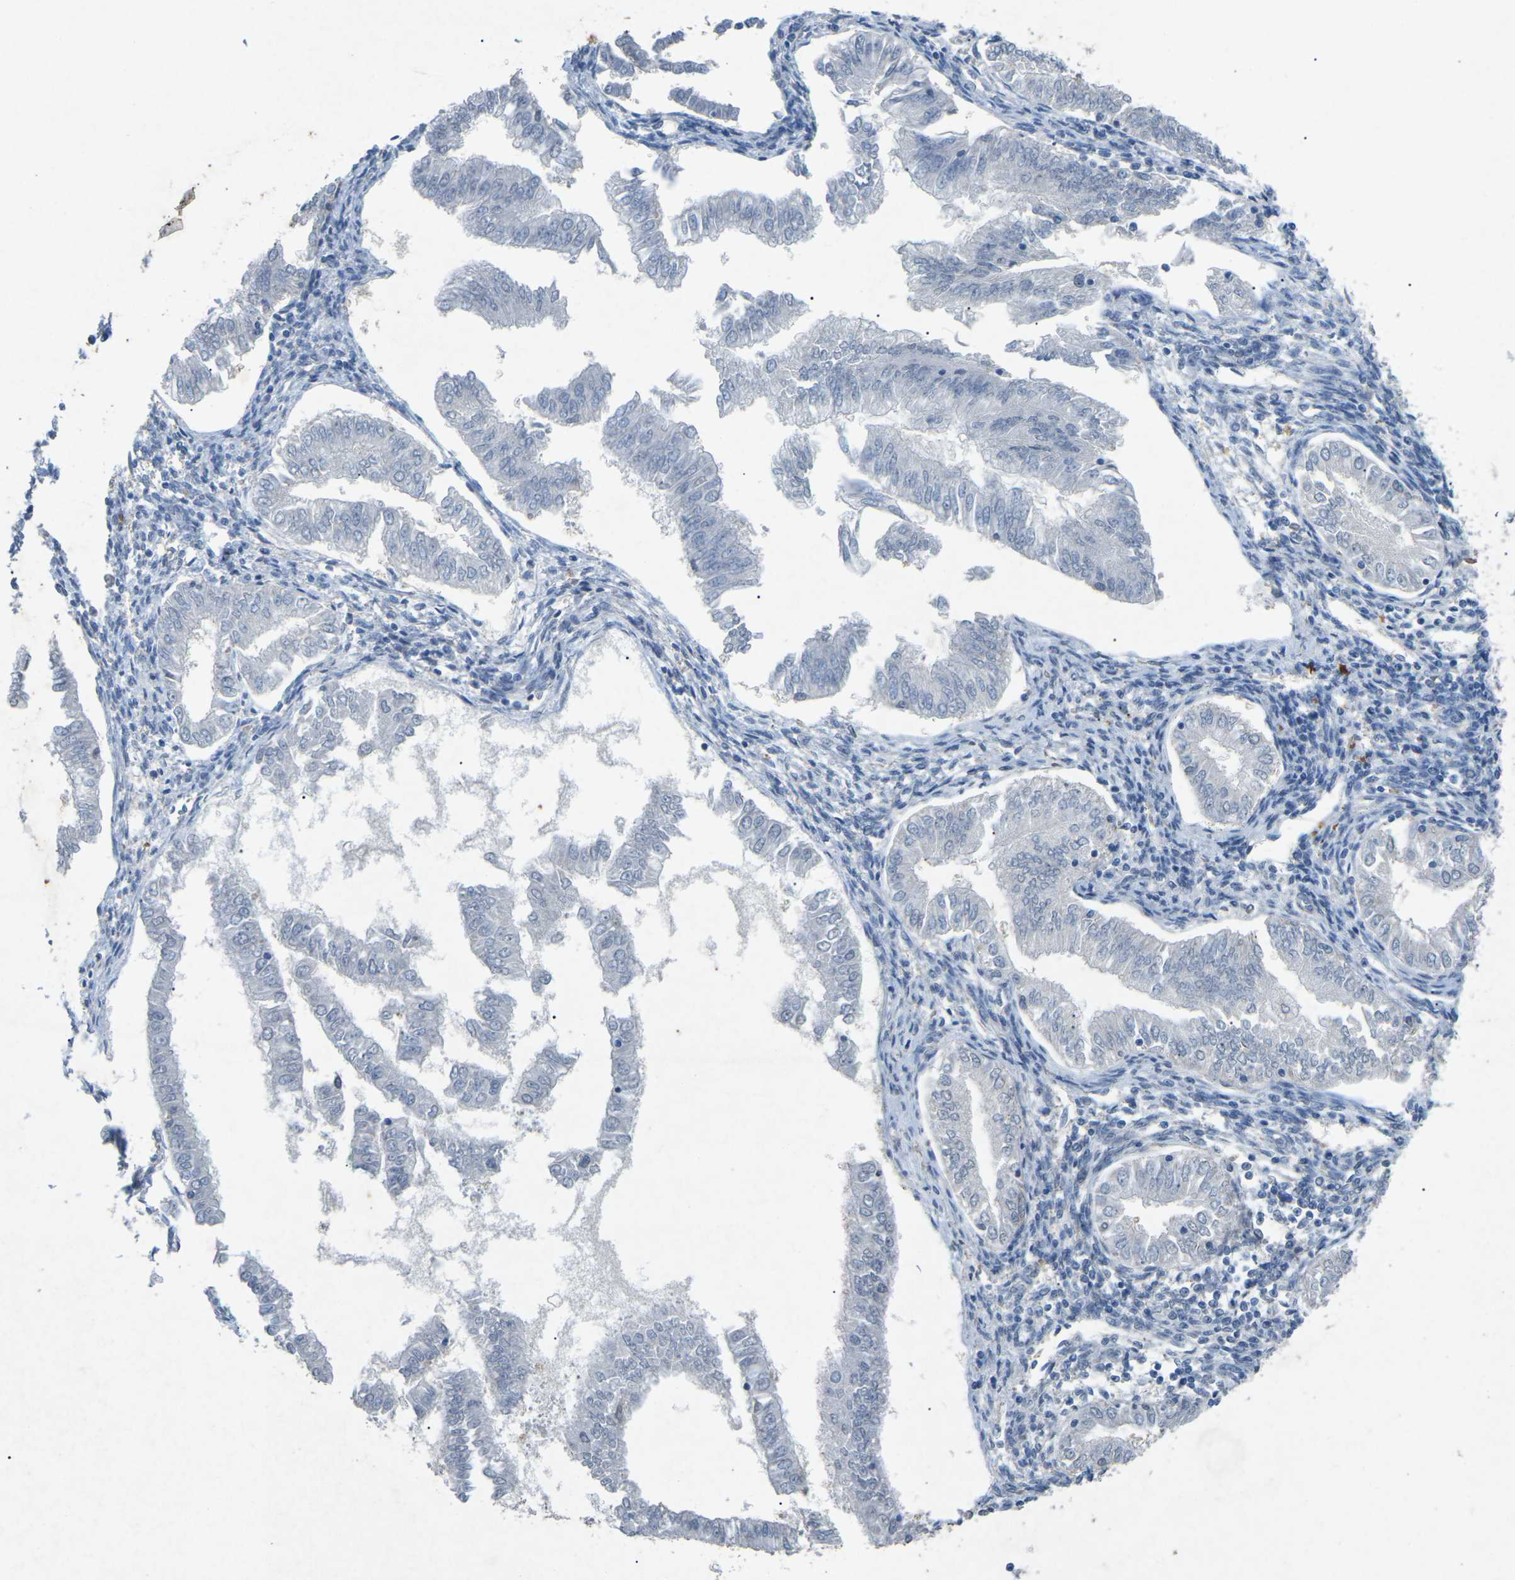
{"staining": {"intensity": "negative", "quantity": "none", "location": "none"}, "tissue": "endometrial cancer", "cell_type": "Tumor cells", "image_type": "cancer", "snomed": [{"axis": "morphology", "description": "Adenocarcinoma, NOS"}, {"axis": "topography", "description": "Endometrium"}], "caption": "Tumor cells are negative for protein expression in human endometrial cancer.", "gene": "A1BG", "patient": {"sex": "female", "age": 53}}